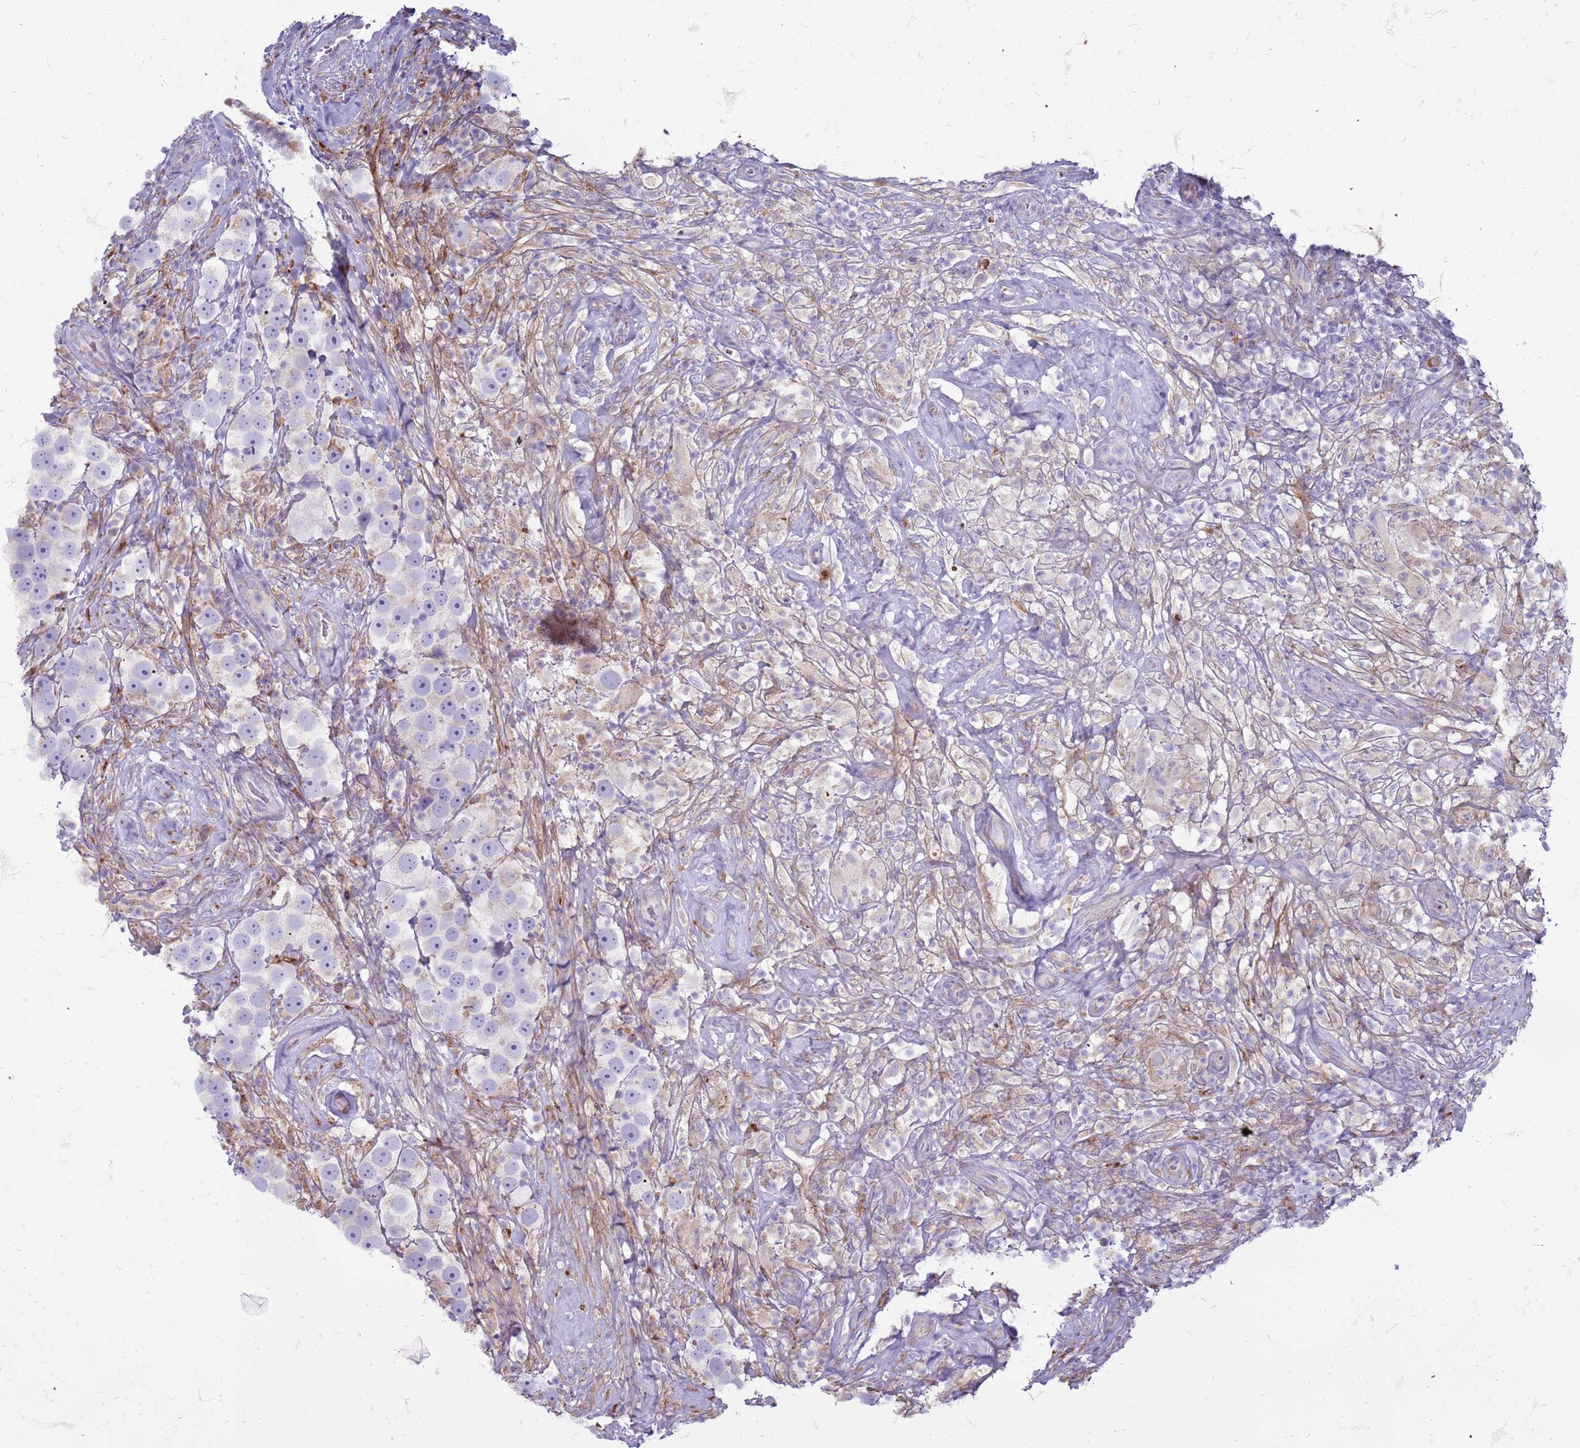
{"staining": {"intensity": "negative", "quantity": "none", "location": "none"}, "tissue": "testis cancer", "cell_type": "Tumor cells", "image_type": "cancer", "snomed": [{"axis": "morphology", "description": "Seminoma, NOS"}, {"axis": "topography", "description": "Testis"}], "caption": "A high-resolution micrograph shows immunohistochemistry (IHC) staining of seminoma (testis), which displays no significant staining in tumor cells.", "gene": "PDK3", "patient": {"sex": "male", "age": 49}}